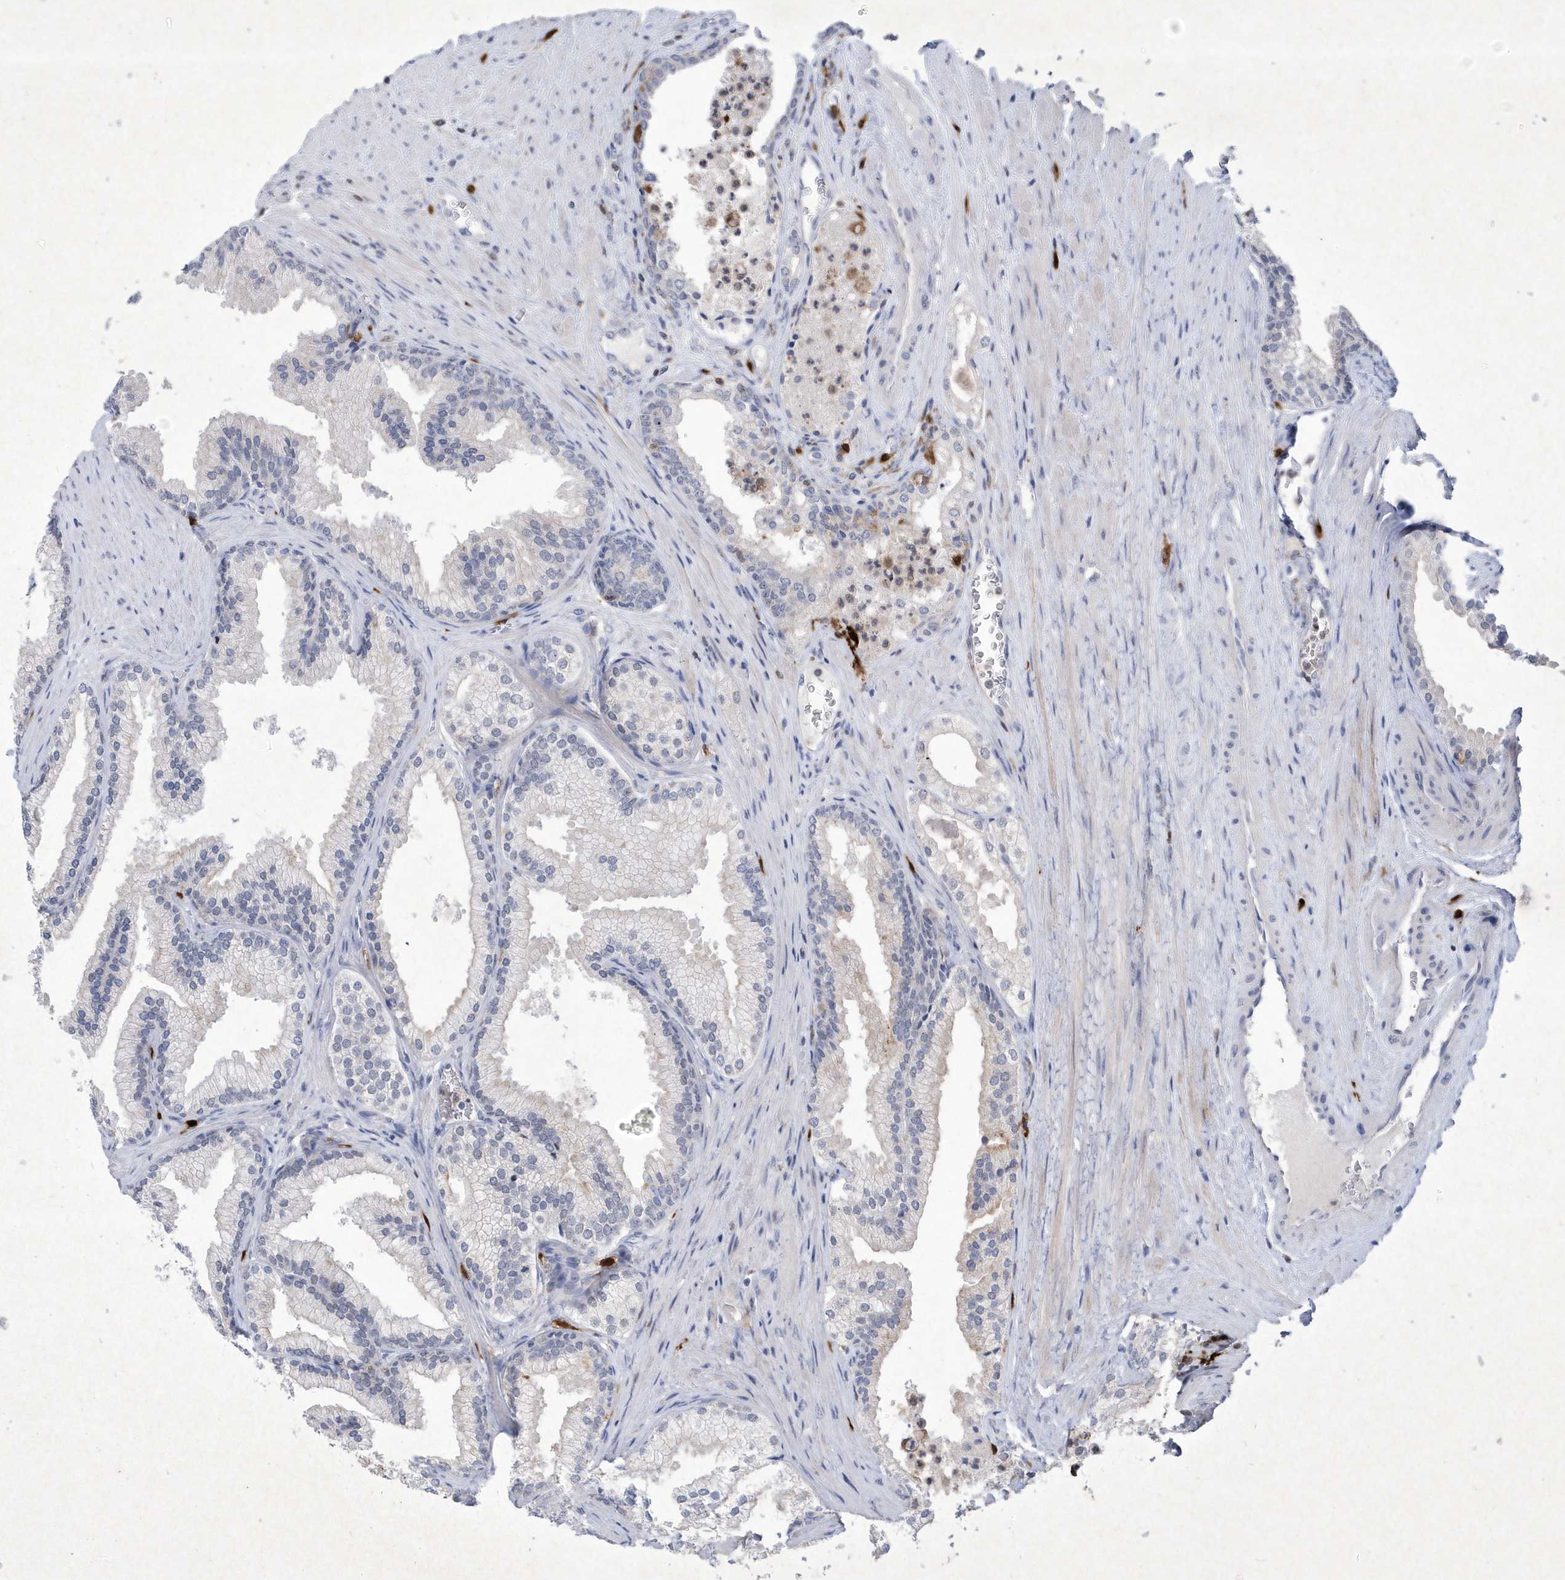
{"staining": {"intensity": "negative", "quantity": "none", "location": "none"}, "tissue": "prostate", "cell_type": "Glandular cells", "image_type": "normal", "snomed": [{"axis": "morphology", "description": "Normal tissue, NOS"}, {"axis": "topography", "description": "Prostate"}], "caption": "IHC image of unremarkable prostate: prostate stained with DAB displays no significant protein expression in glandular cells.", "gene": "BHLHA15", "patient": {"sex": "male", "age": 76}}